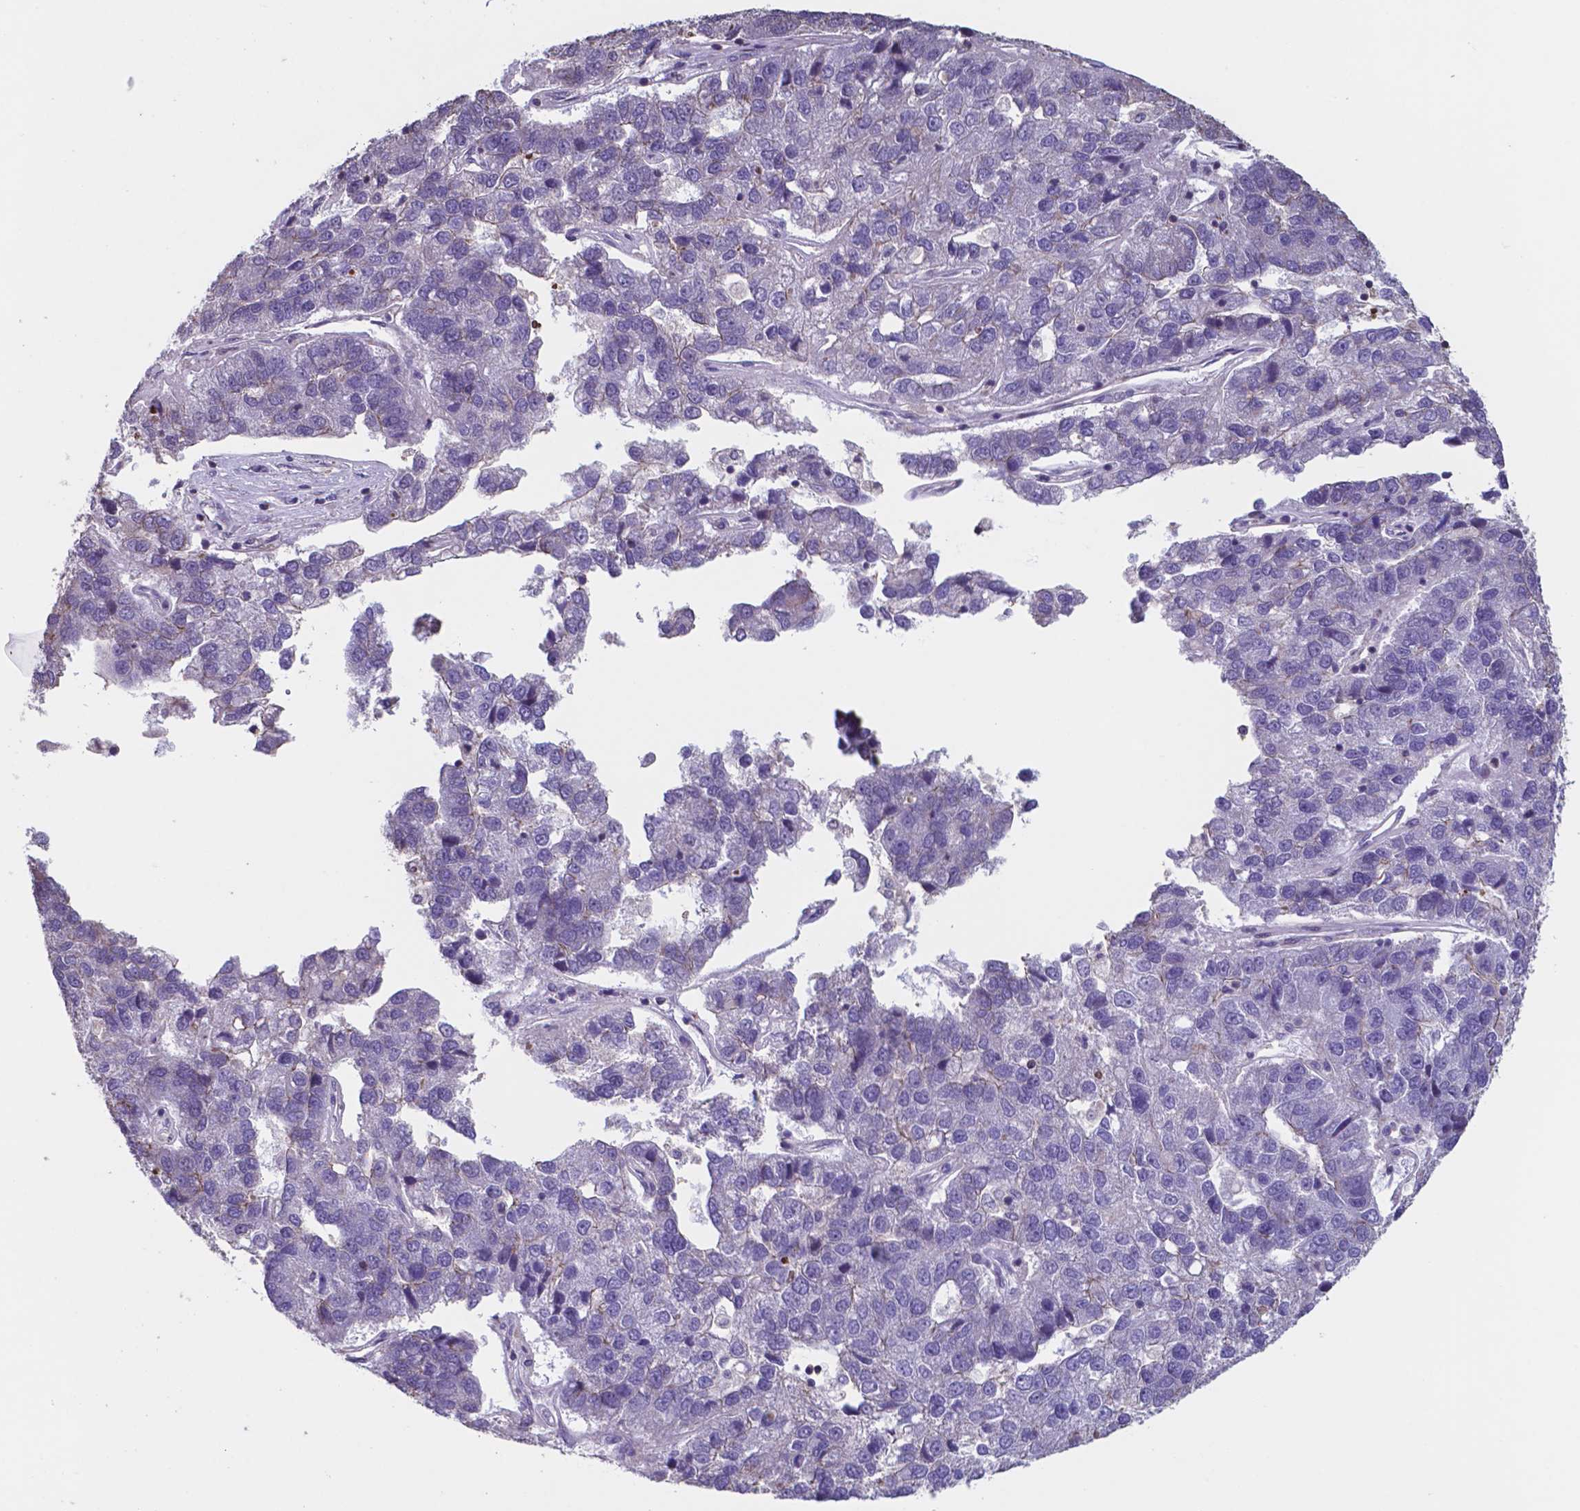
{"staining": {"intensity": "weak", "quantity": "<25%", "location": "cytoplasmic/membranous"}, "tissue": "pancreatic cancer", "cell_type": "Tumor cells", "image_type": "cancer", "snomed": [{"axis": "morphology", "description": "Adenocarcinoma, NOS"}, {"axis": "topography", "description": "Pancreas"}], "caption": "Immunohistochemical staining of pancreatic cancer (adenocarcinoma) shows no significant staining in tumor cells.", "gene": "MLC1", "patient": {"sex": "female", "age": 61}}